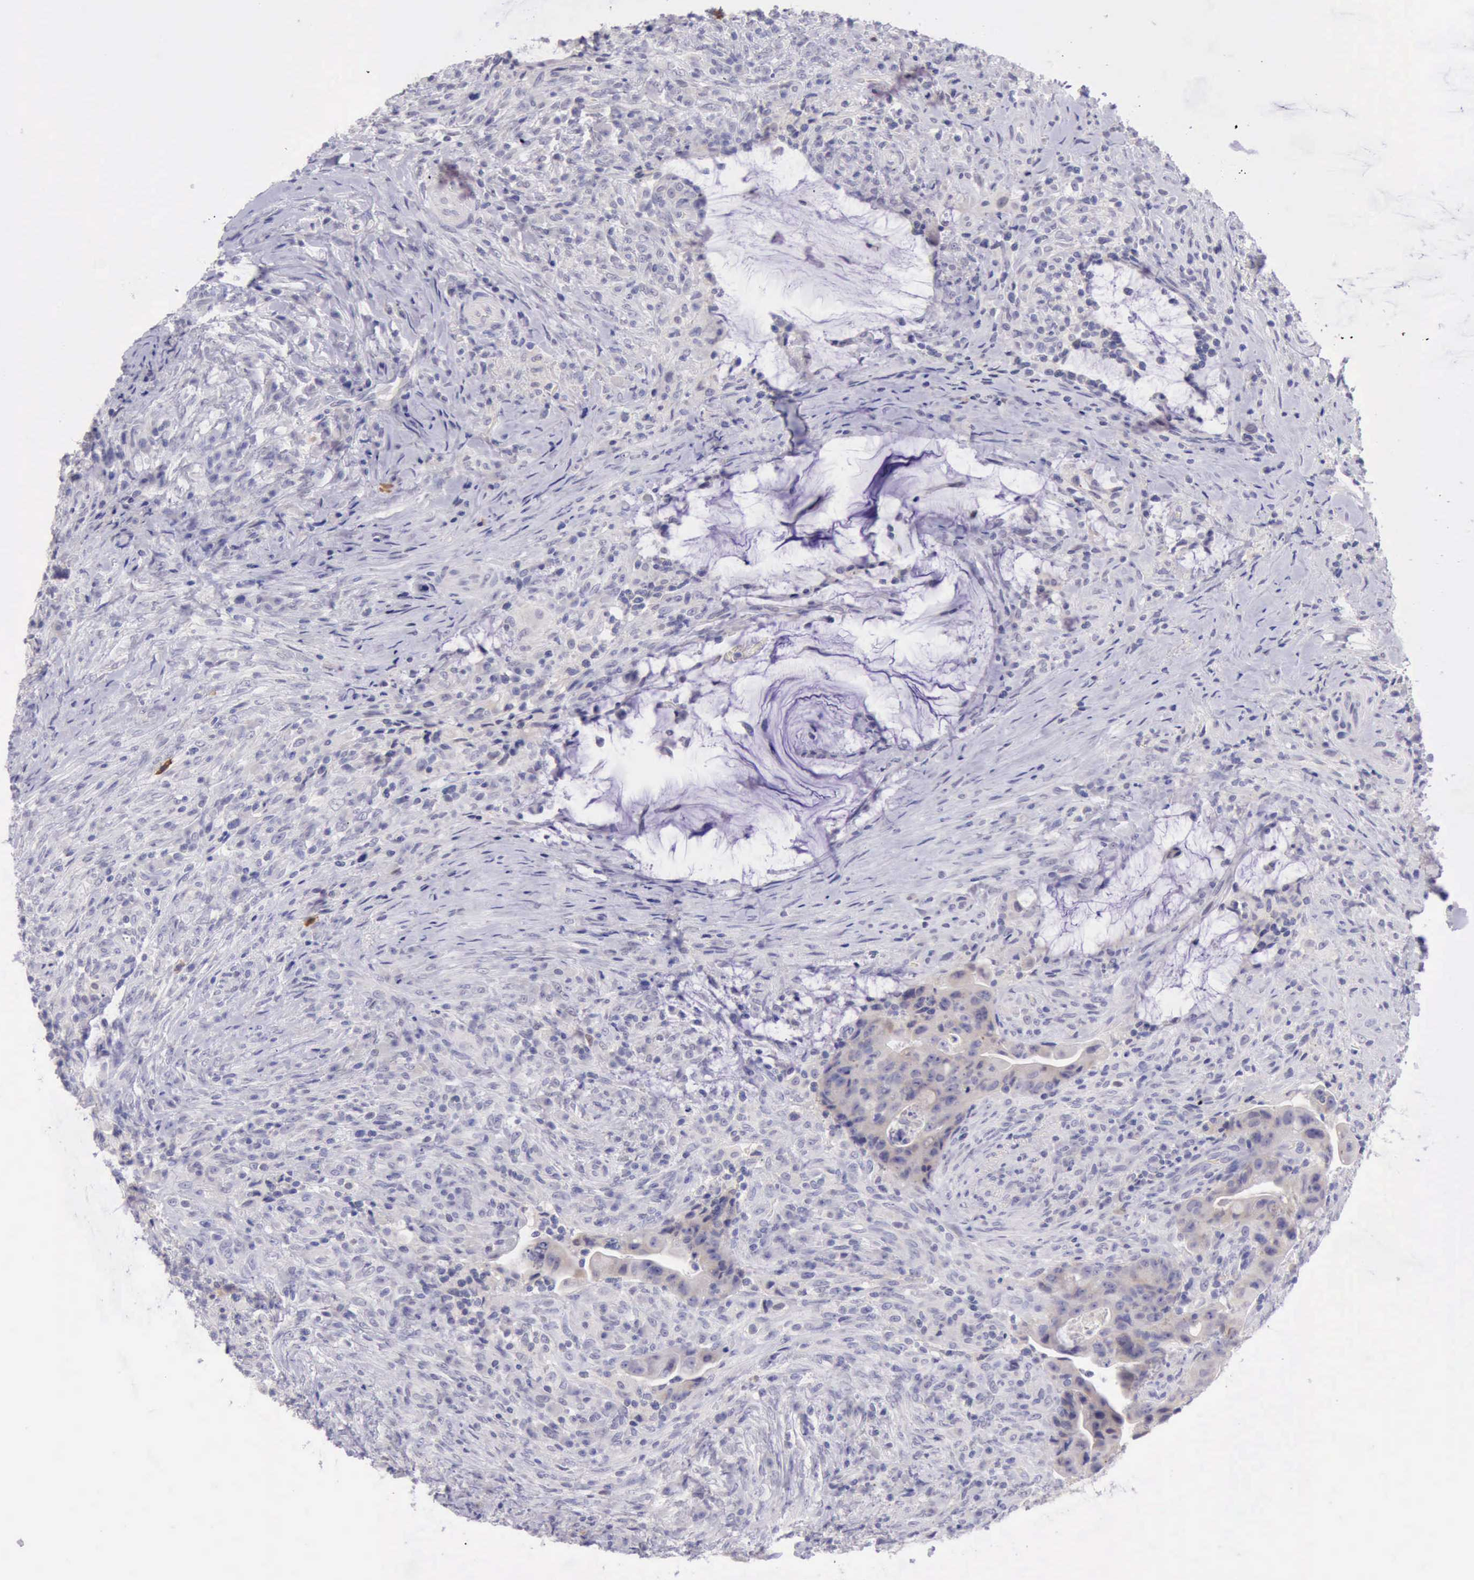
{"staining": {"intensity": "negative", "quantity": "none", "location": "none"}, "tissue": "colorectal cancer", "cell_type": "Tumor cells", "image_type": "cancer", "snomed": [{"axis": "morphology", "description": "Adenocarcinoma, NOS"}, {"axis": "topography", "description": "Rectum"}], "caption": "IHC histopathology image of human colorectal cancer (adenocarcinoma) stained for a protein (brown), which shows no staining in tumor cells.", "gene": "LRFN5", "patient": {"sex": "female", "age": 71}}